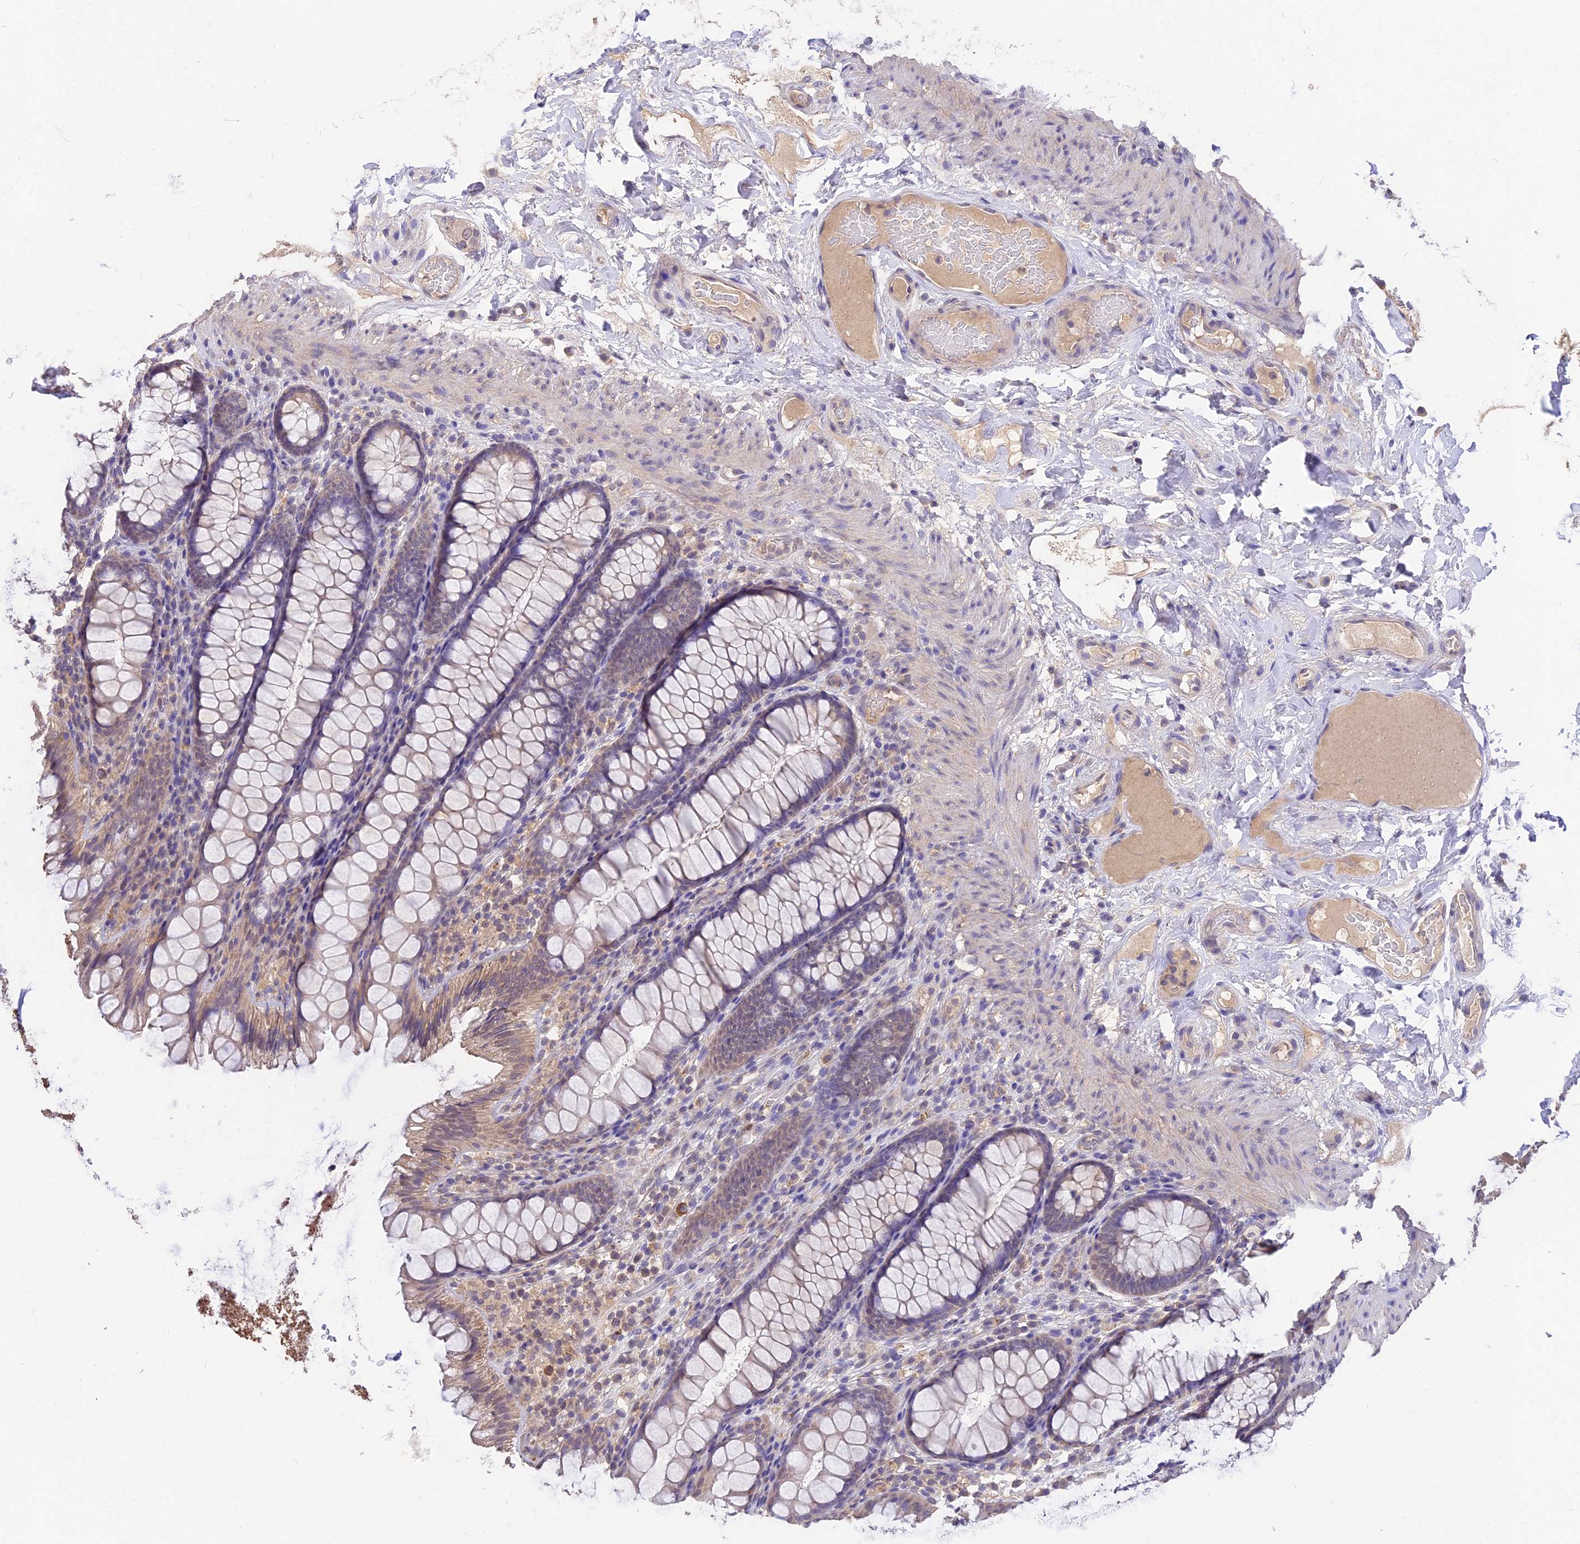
{"staining": {"intensity": "moderate", "quantity": ">75%", "location": "cytoplasmic/membranous"}, "tissue": "rectum", "cell_type": "Glandular cells", "image_type": "normal", "snomed": [{"axis": "morphology", "description": "Normal tissue, NOS"}, {"axis": "topography", "description": "Rectum"}], "caption": "Immunohistochemistry (DAB) staining of normal rectum reveals moderate cytoplasmic/membranous protein expression in approximately >75% of glandular cells. (Stains: DAB (3,3'-diaminobenzidine) in brown, nuclei in blue, Microscopy: brightfield microscopy at high magnification).", "gene": "PGK1", "patient": {"sex": "male", "age": 83}}